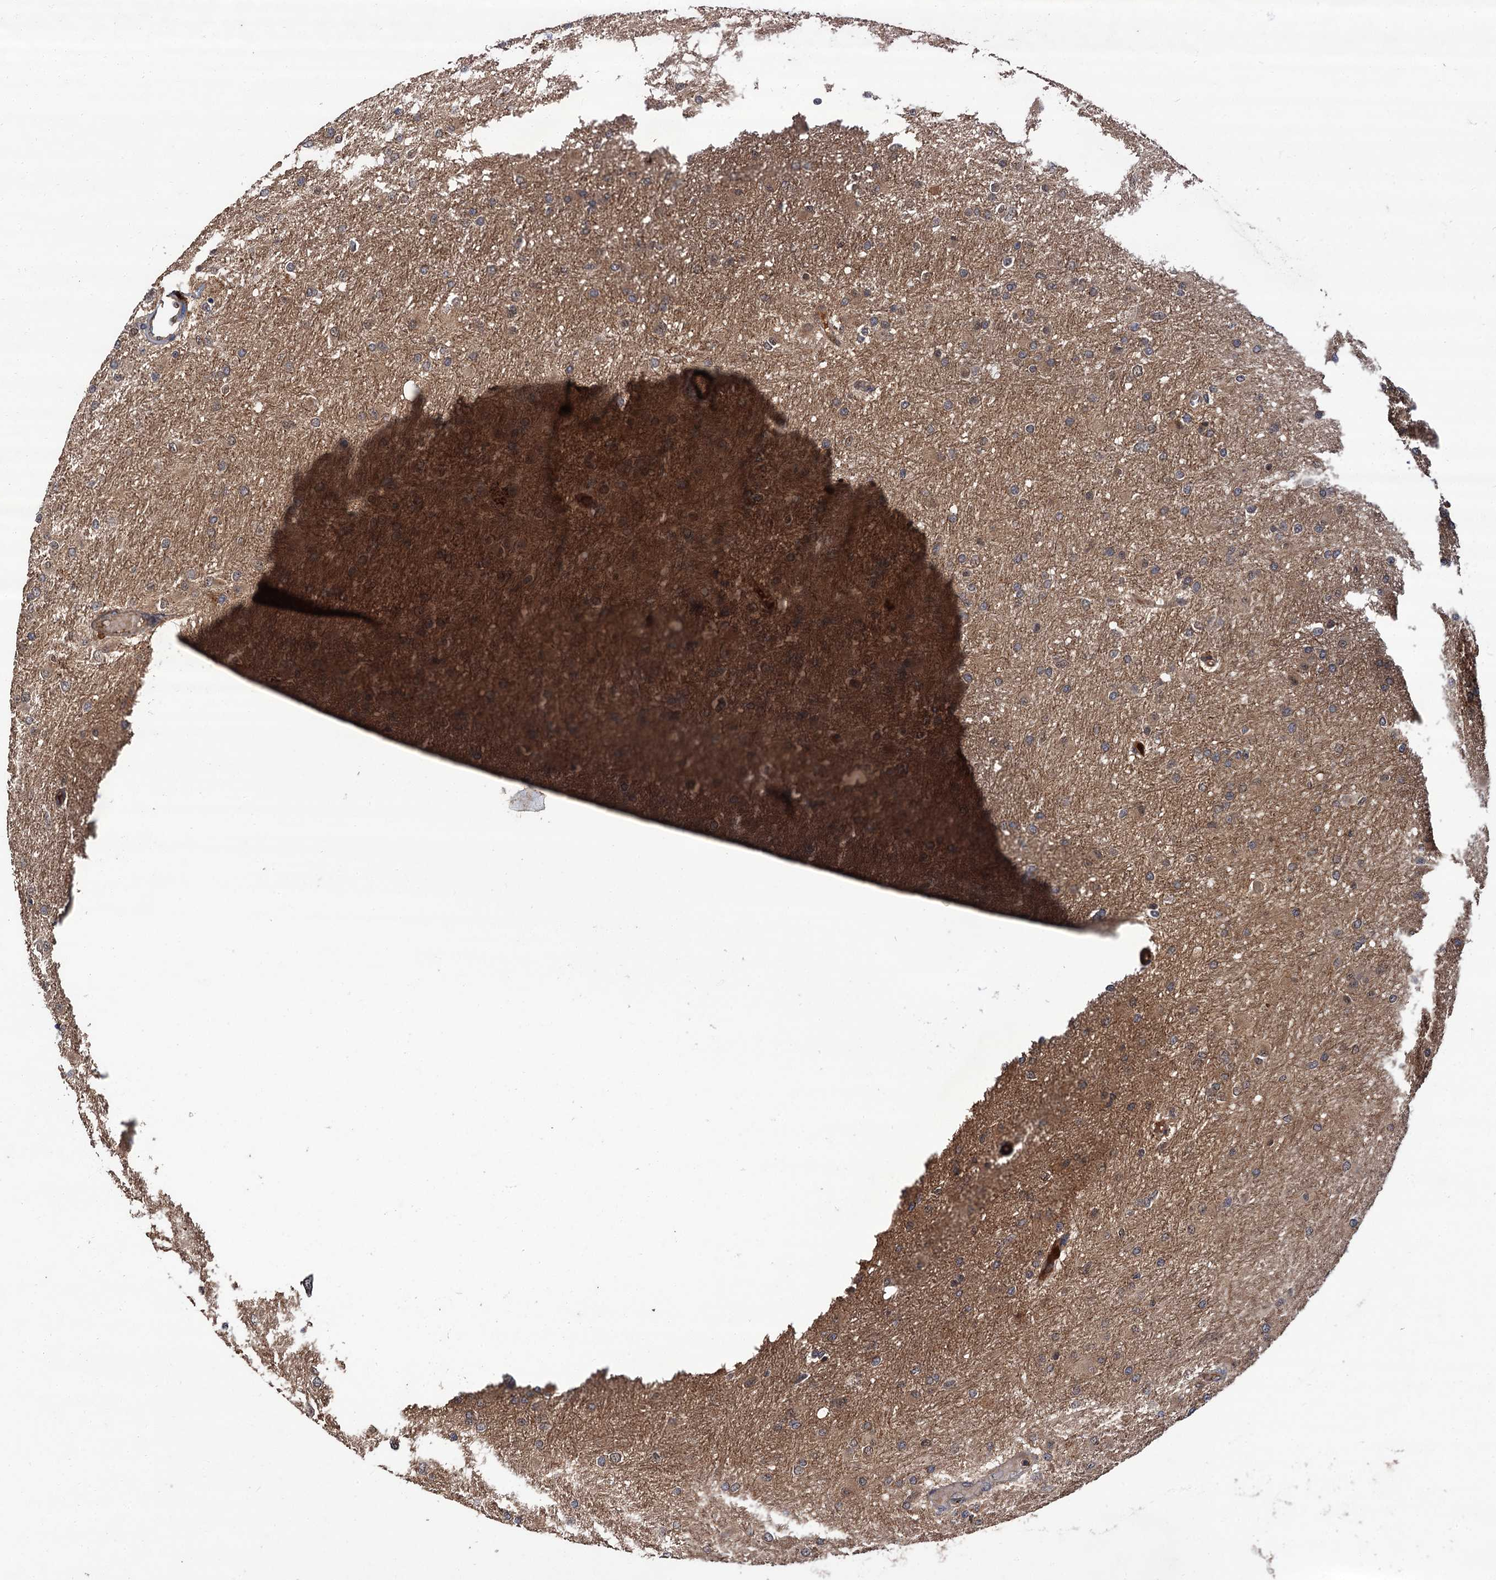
{"staining": {"intensity": "negative", "quantity": "none", "location": "none"}, "tissue": "glioma", "cell_type": "Tumor cells", "image_type": "cancer", "snomed": [{"axis": "morphology", "description": "Glioma, malignant, High grade"}, {"axis": "topography", "description": "Cerebral cortex"}], "caption": "Immunohistochemical staining of malignant glioma (high-grade) shows no significant staining in tumor cells. The staining is performed using DAB brown chromogen with nuclei counter-stained in using hematoxylin.", "gene": "MBD6", "patient": {"sex": "female", "age": 36}}